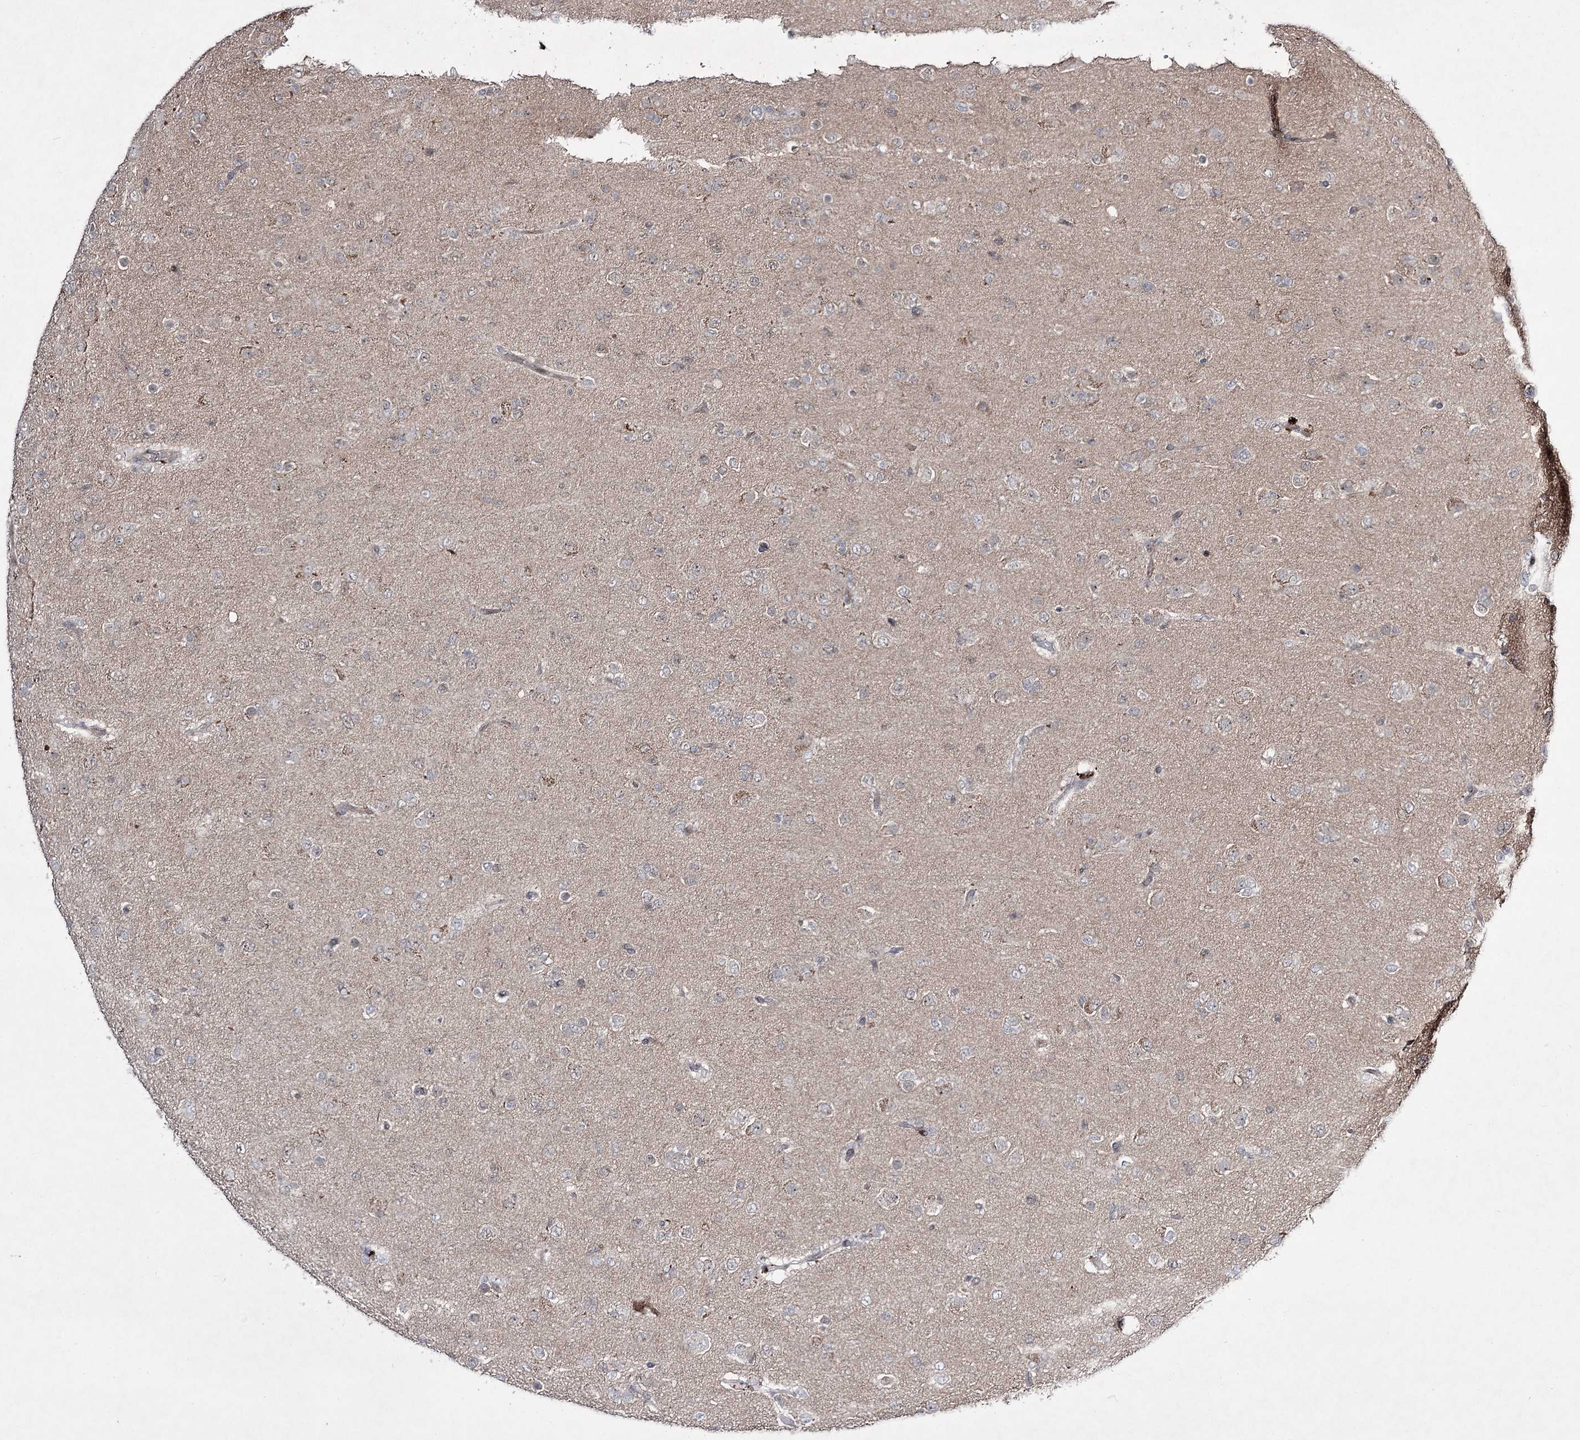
{"staining": {"intensity": "negative", "quantity": "none", "location": "none"}, "tissue": "glioma", "cell_type": "Tumor cells", "image_type": "cancer", "snomed": [{"axis": "morphology", "description": "Glioma, malignant, Low grade"}, {"axis": "topography", "description": "Brain"}], "caption": "Malignant low-grade glioma was stained to show a protein in brown. There is no significant positivity in tumor cells. The staining was performed using DAB to visualize the protein expression in brown, while the nuclei were stained in blue with hematoxylin (Magnification: 20x).", "gene": "HOXC11", "patient": {"sex": "male", "age": 65}}